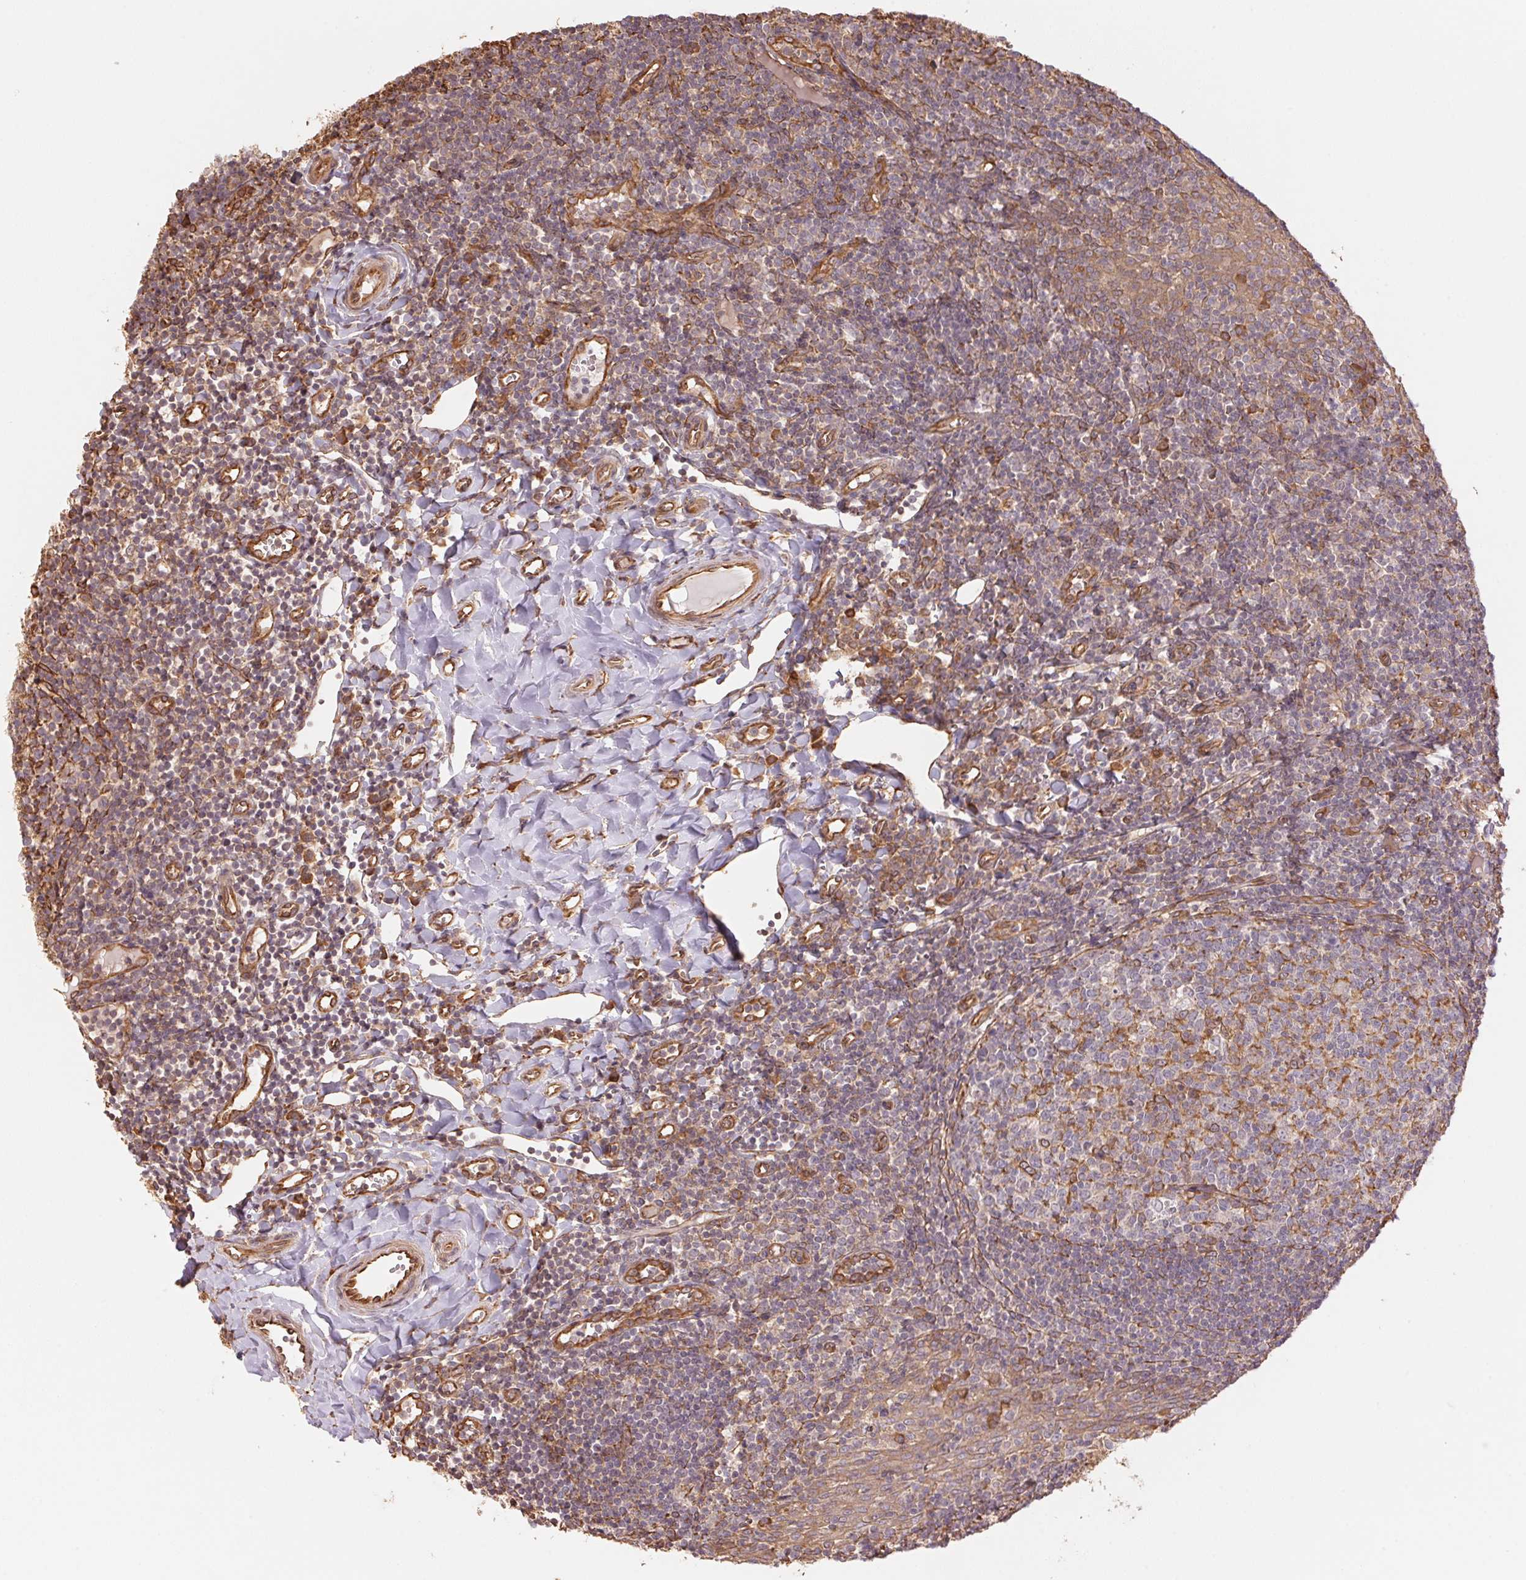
{"staining": {"intensity": "negative", "quantity": "none", "location": "none"}, "tissue": "lymph node", "cell_type": "Germinal center cells", "image_type": "normal", "snomed": [{"axis": "morphology", "description": "Normal tissue, NOS"}, {"axis": "topography", "description": "Lymph node"}], "caption": "Benign lymph node was stained to show a protein in brown. There is no significant positivity in germinal center cells.", "gene": "C6orf163", "patient": {"sex": "female", "age": 21}}